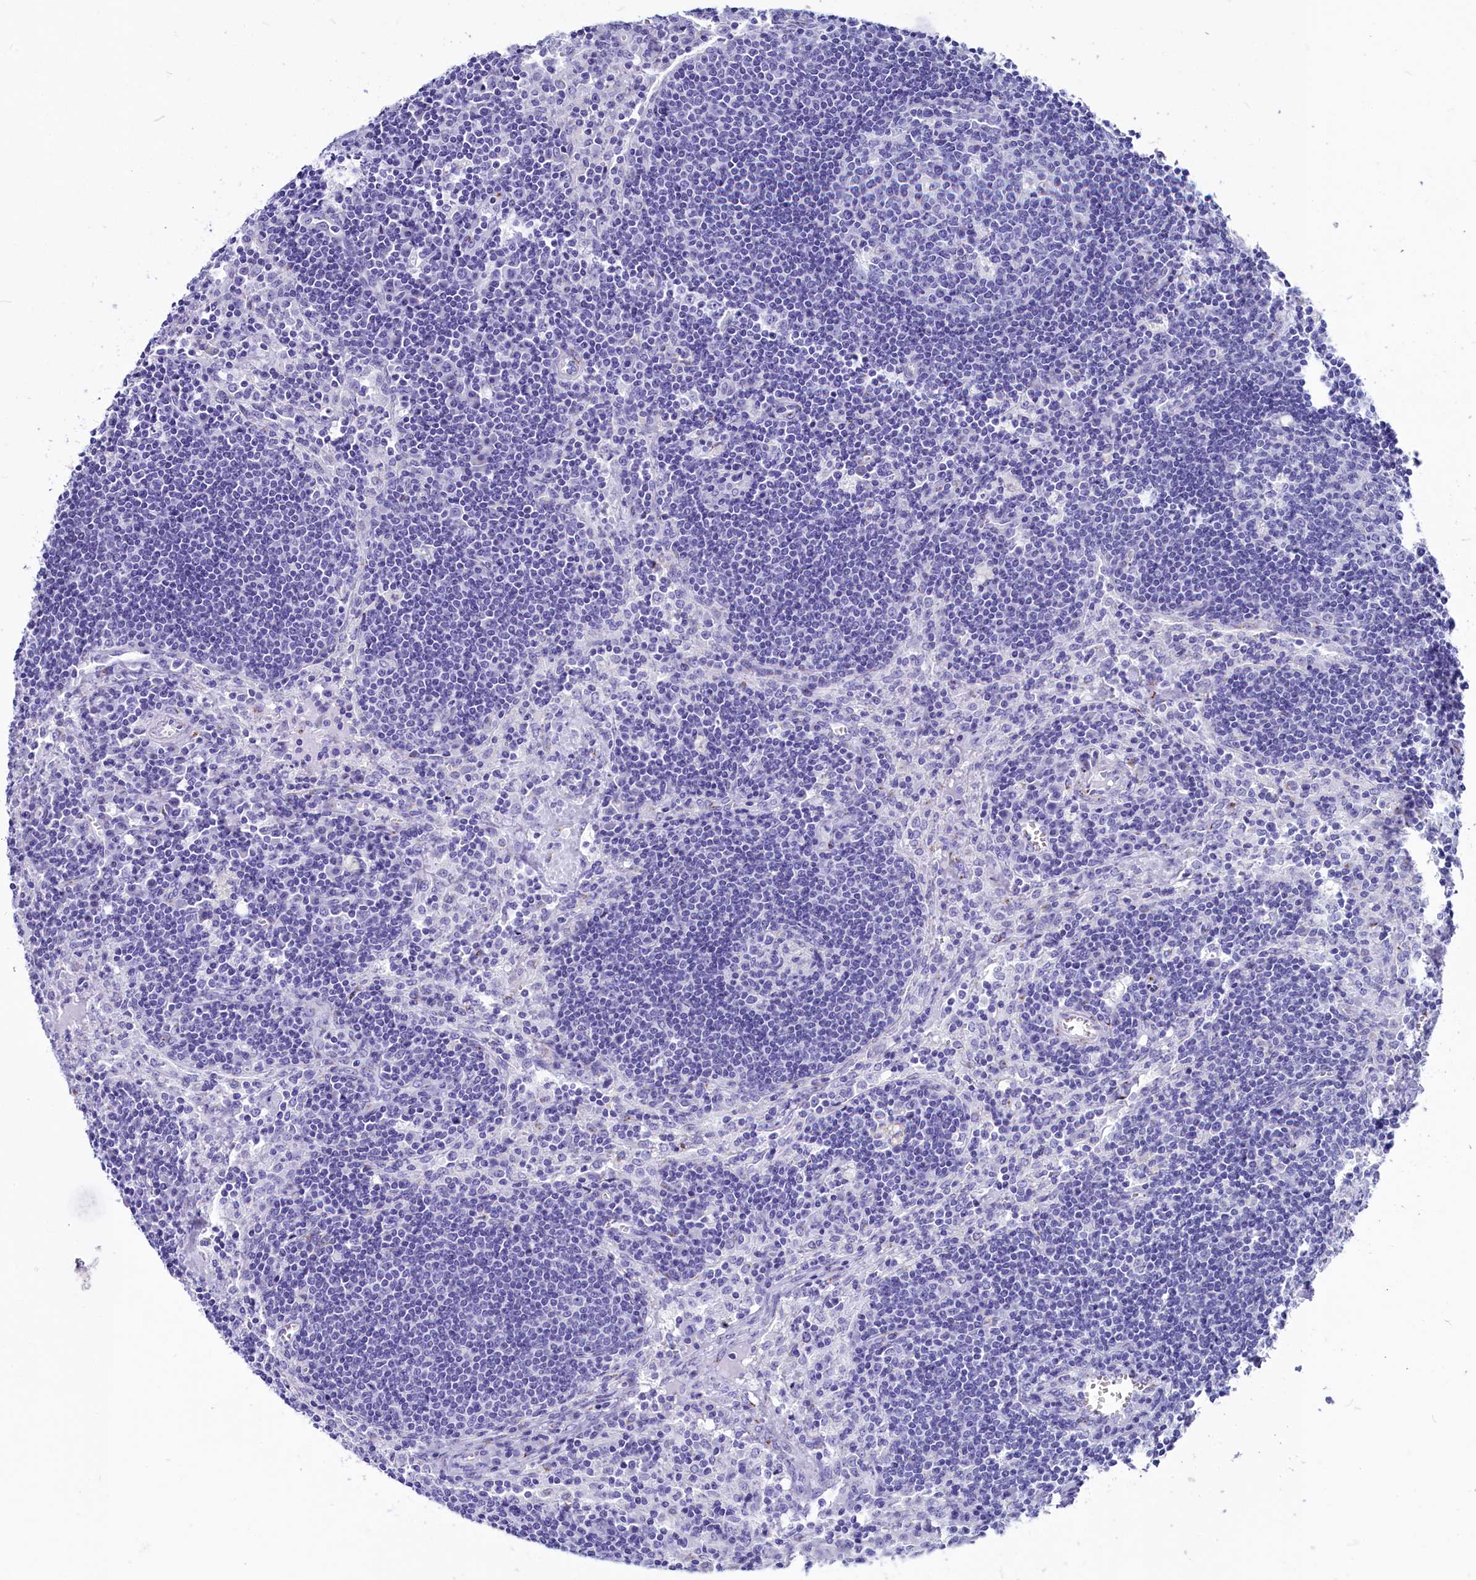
{"staining": {"intensity": "negative", "quantity": "none", "location": "none"}, "tissue": "lymph node", "cell_type": "Germinal center cells", "image_type": "normal", "snomed": [{"axis": "morphology", "description": "Normal tissue, NOS"}, {"axis": "topography", "description": "Lymph node"}], "caption": "IHC photomicrograph of unremarkable human lymph node stained for a protein (brown), which displays no positivity in germinal center cells.", "gene": "AP3B2", "patient": {"sex": "male", "age": 58}}